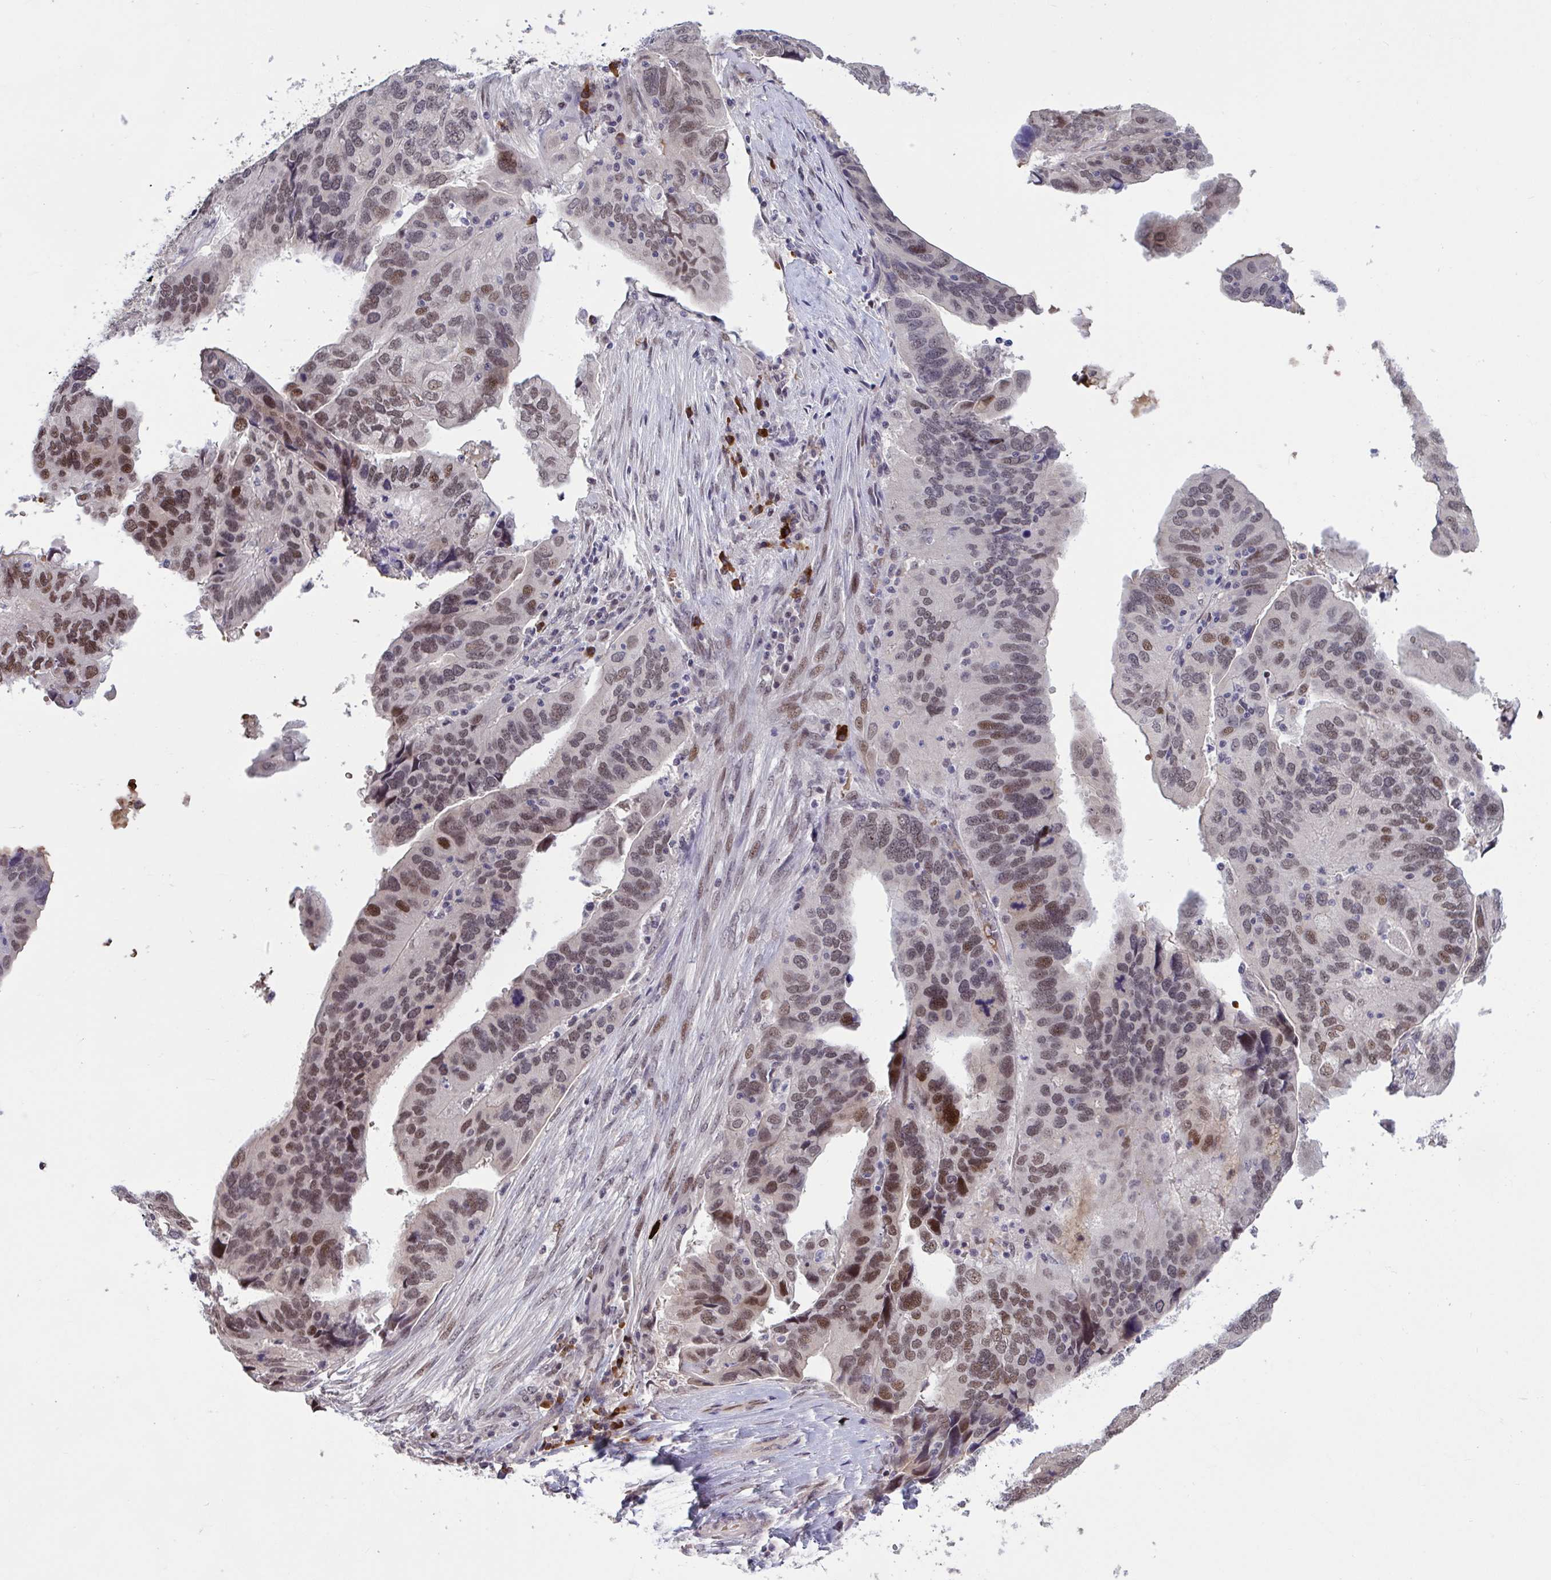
{"staining": {"intensity": "moderate", "quantity": "25%-75%", "location": "nuclear"}, "tissue": "ovarian cancer", "cell_type": "Tumor cells", "image_type": "cancer", "snomed": [{"axis": "morphology", "description": "Cystadenocarcinoma, serous, NOS"}, {"axis": "topography", "description": "Ovary"}], "caption": "This histopathology image shows IHC staining of ovarian serous cystadenocarcinoma, with medium moderate nuclear expression in approximately 25%-75% of tumor cells.", "gene": "ZNF414", "patient": {"sex": "female", "age": 79}}